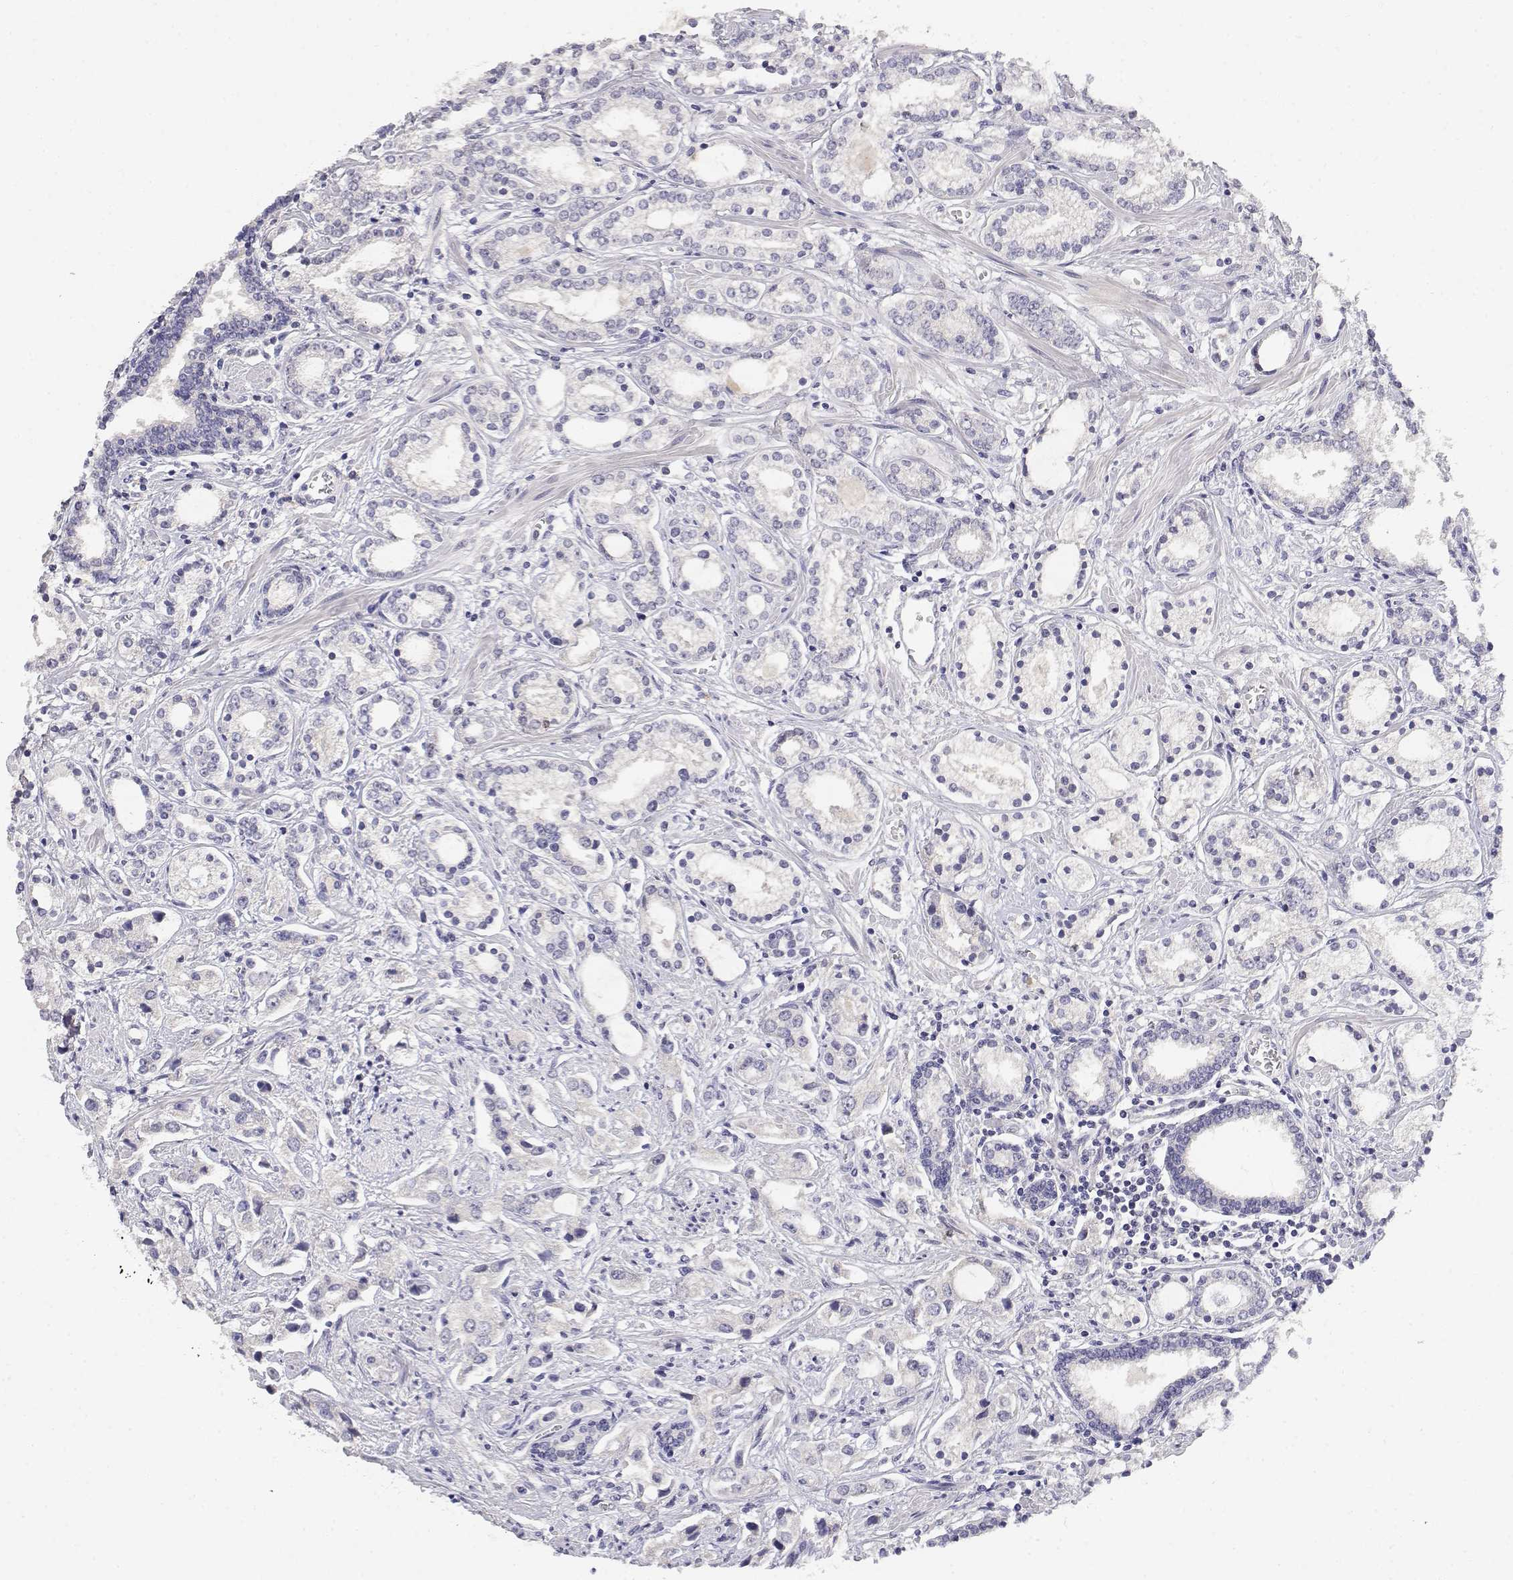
{"staining": {"intensity": "negative", "quantity": "none", "location": "none"}, "tissue": "prostate cancer", "cell_type": "Tumor cells", "image_type": "cancer", "snomed": [{"axis": "morphology", "description": "Adenocarcinoma, Medium grade"}, {"axis": "topography", "description": "Prostate"}], "caption": "Tumor cells are negative for brown protein staining in medium-grade adenocarcinoma (prostate). The staining was performed using DAB to visualize the protein expression in brown, while the nuclei were stained in blue with hematoxylin (Magnification: 20x).", "gene": "ADA", "patient": {"sex": "male", "age": 57}}